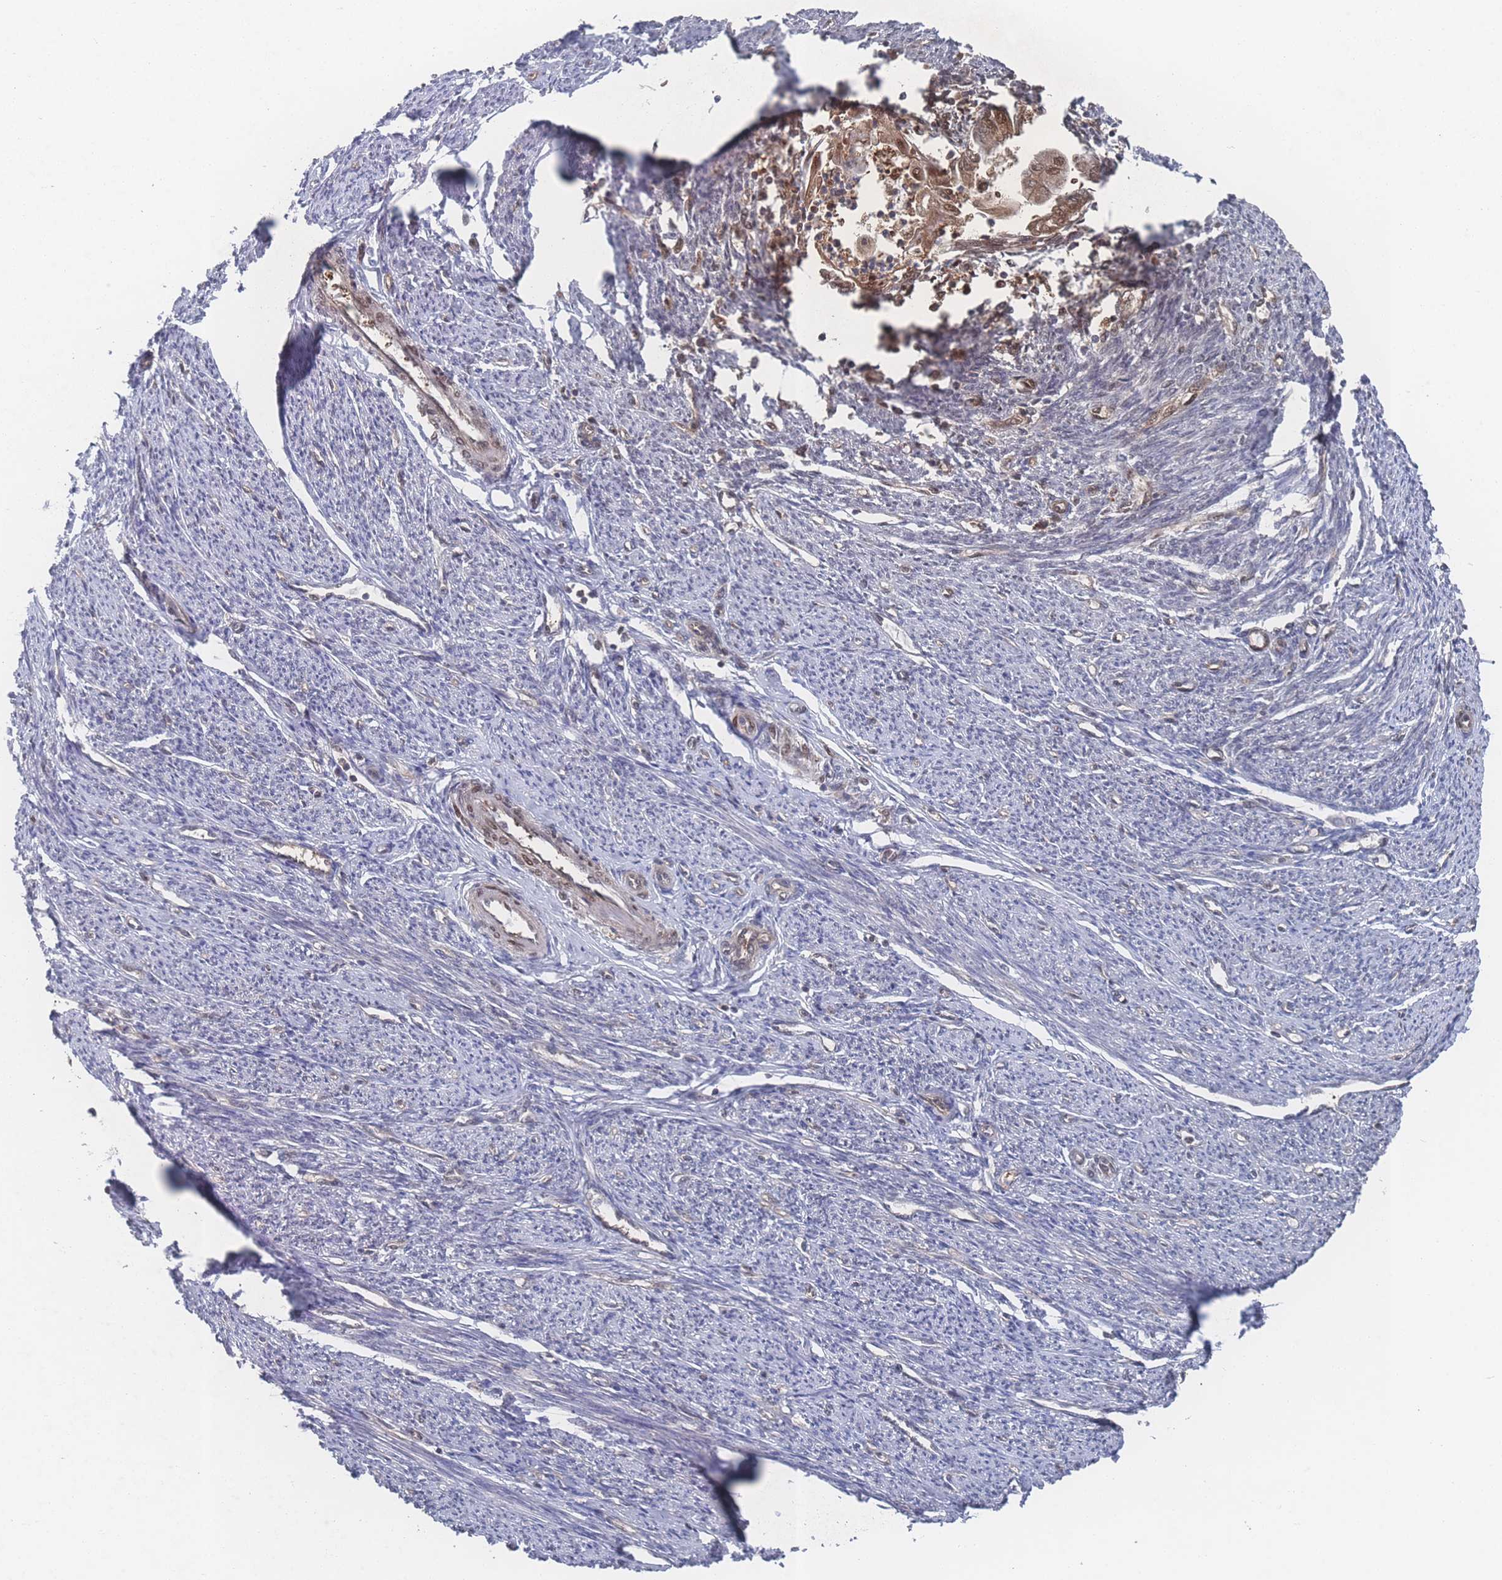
{"staining": {"intensity": "weak", "quantity": "<25%", "location": "nuclear"}, "tissue": "smooth muscle", "cell_type": "Smooth muscle cells", "image_type": "normal", "snomed": [{"axis": "morphology", "description": "Normal tissue, NOS"}, {"axis": "topography", "description": "Smooth muscle"}, {"axis": "topography", "description": "Uterus"}], "caption": "An immunohistochemistry (IHC) photomicrograph of normal smooth muscle is shown. There is no staining in smooth muscle cells of smooth muscle.", "gene": "PSMA1", "patient": {"sex": "female", "age": 59}}